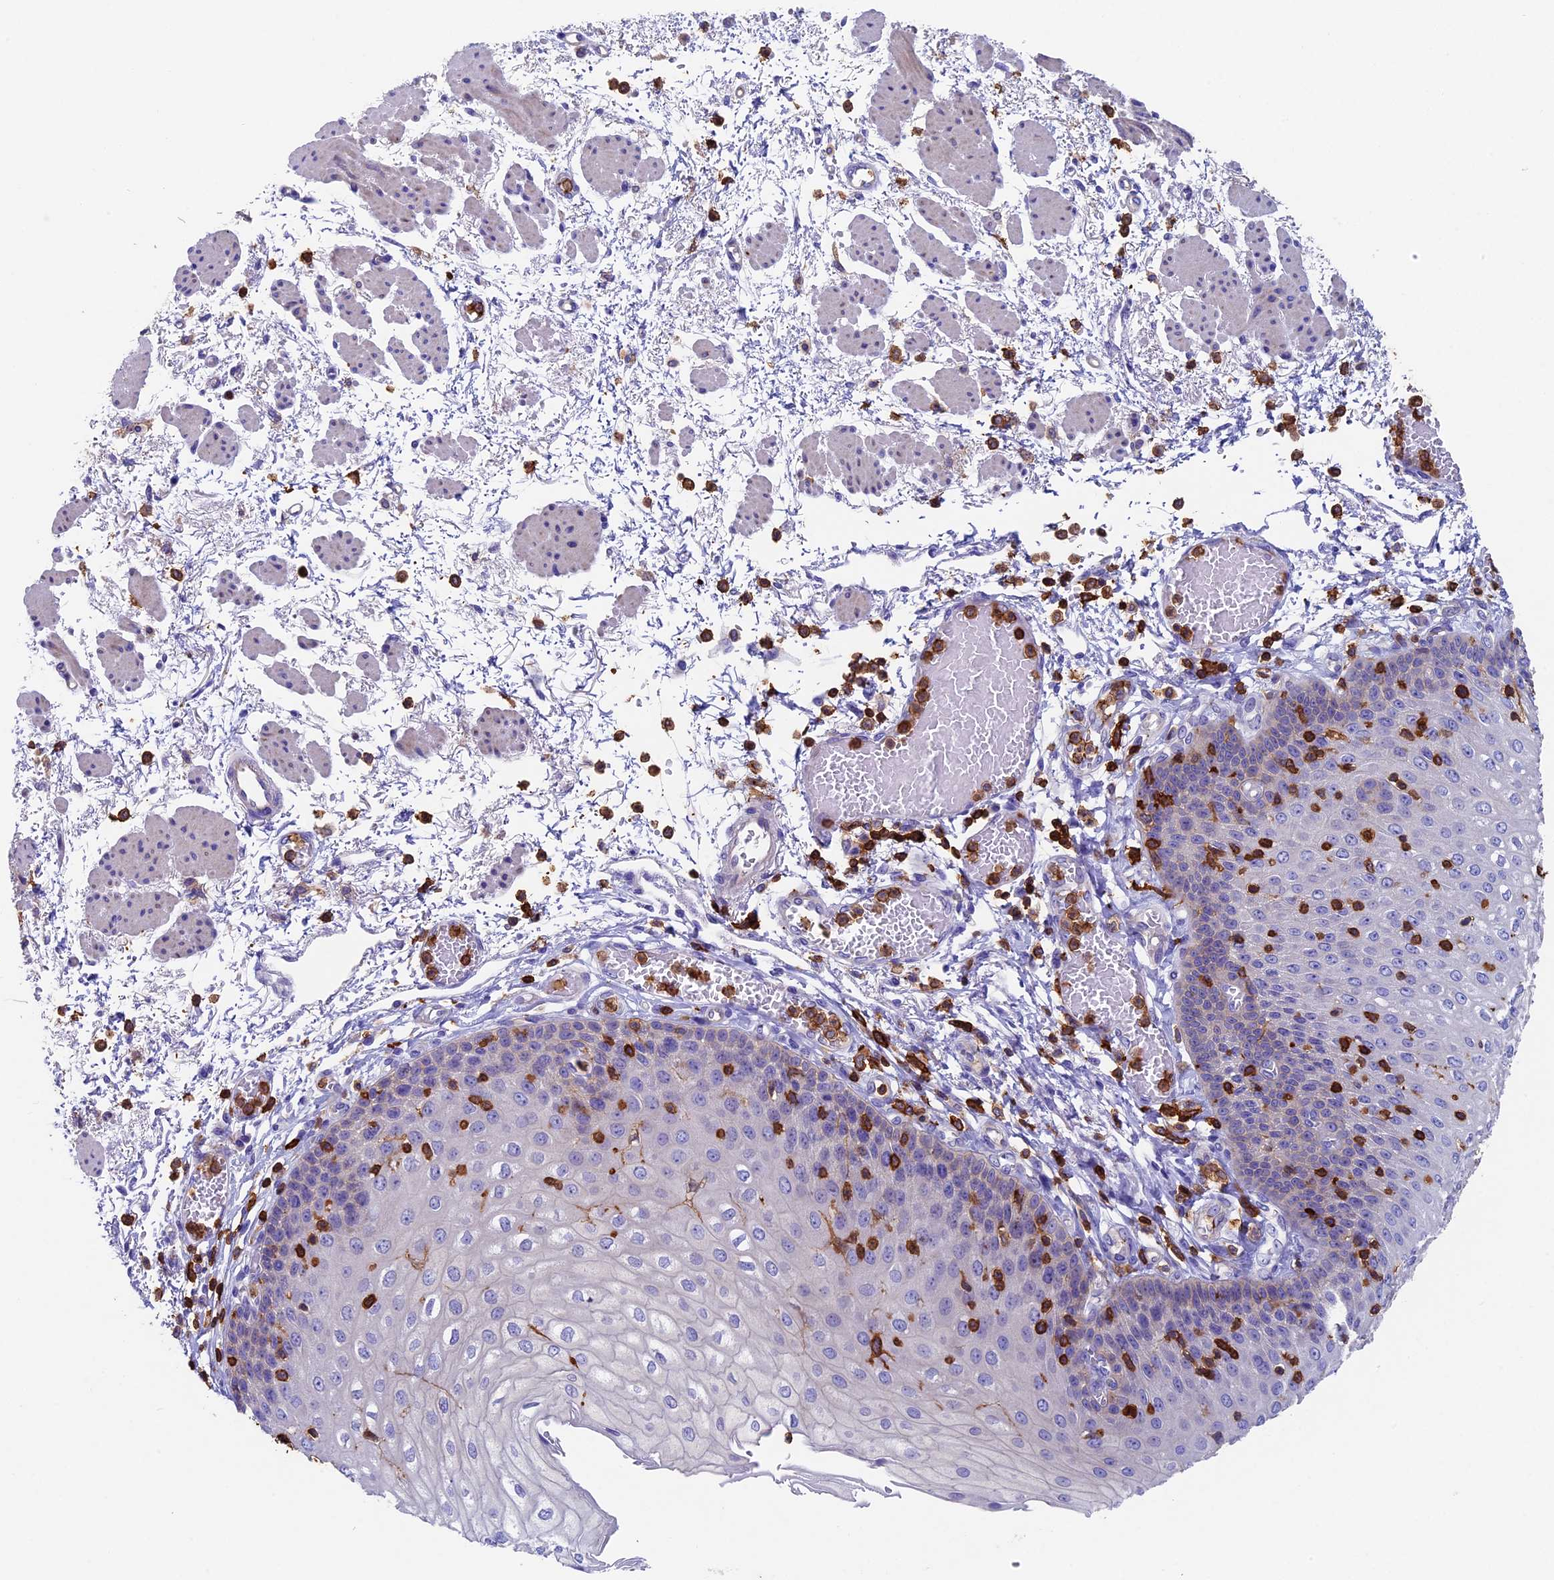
{"staining": {"intensity": "negative", "quantity": "none", "location": "none"}, "tissue": "esophagus", "cell_type": "Squamous epithelial cells", "image_type": "normal", "snomed": [{"axis": "morphology", "description": "Normal tissue, NOS"}, {"axis": "topography", "description": "Esophagus"}], "caption": "High magnification brightfield microscopy of unremarkable esophagus stained with DAB (brown) and counterstained with hematoxylin (blue): squamous epithelial cells show no significant staining. (DAB immunohistochemistry, high magnification).", "gene": "ADAT1", "patient": {"sex": "male", "age": 81}}